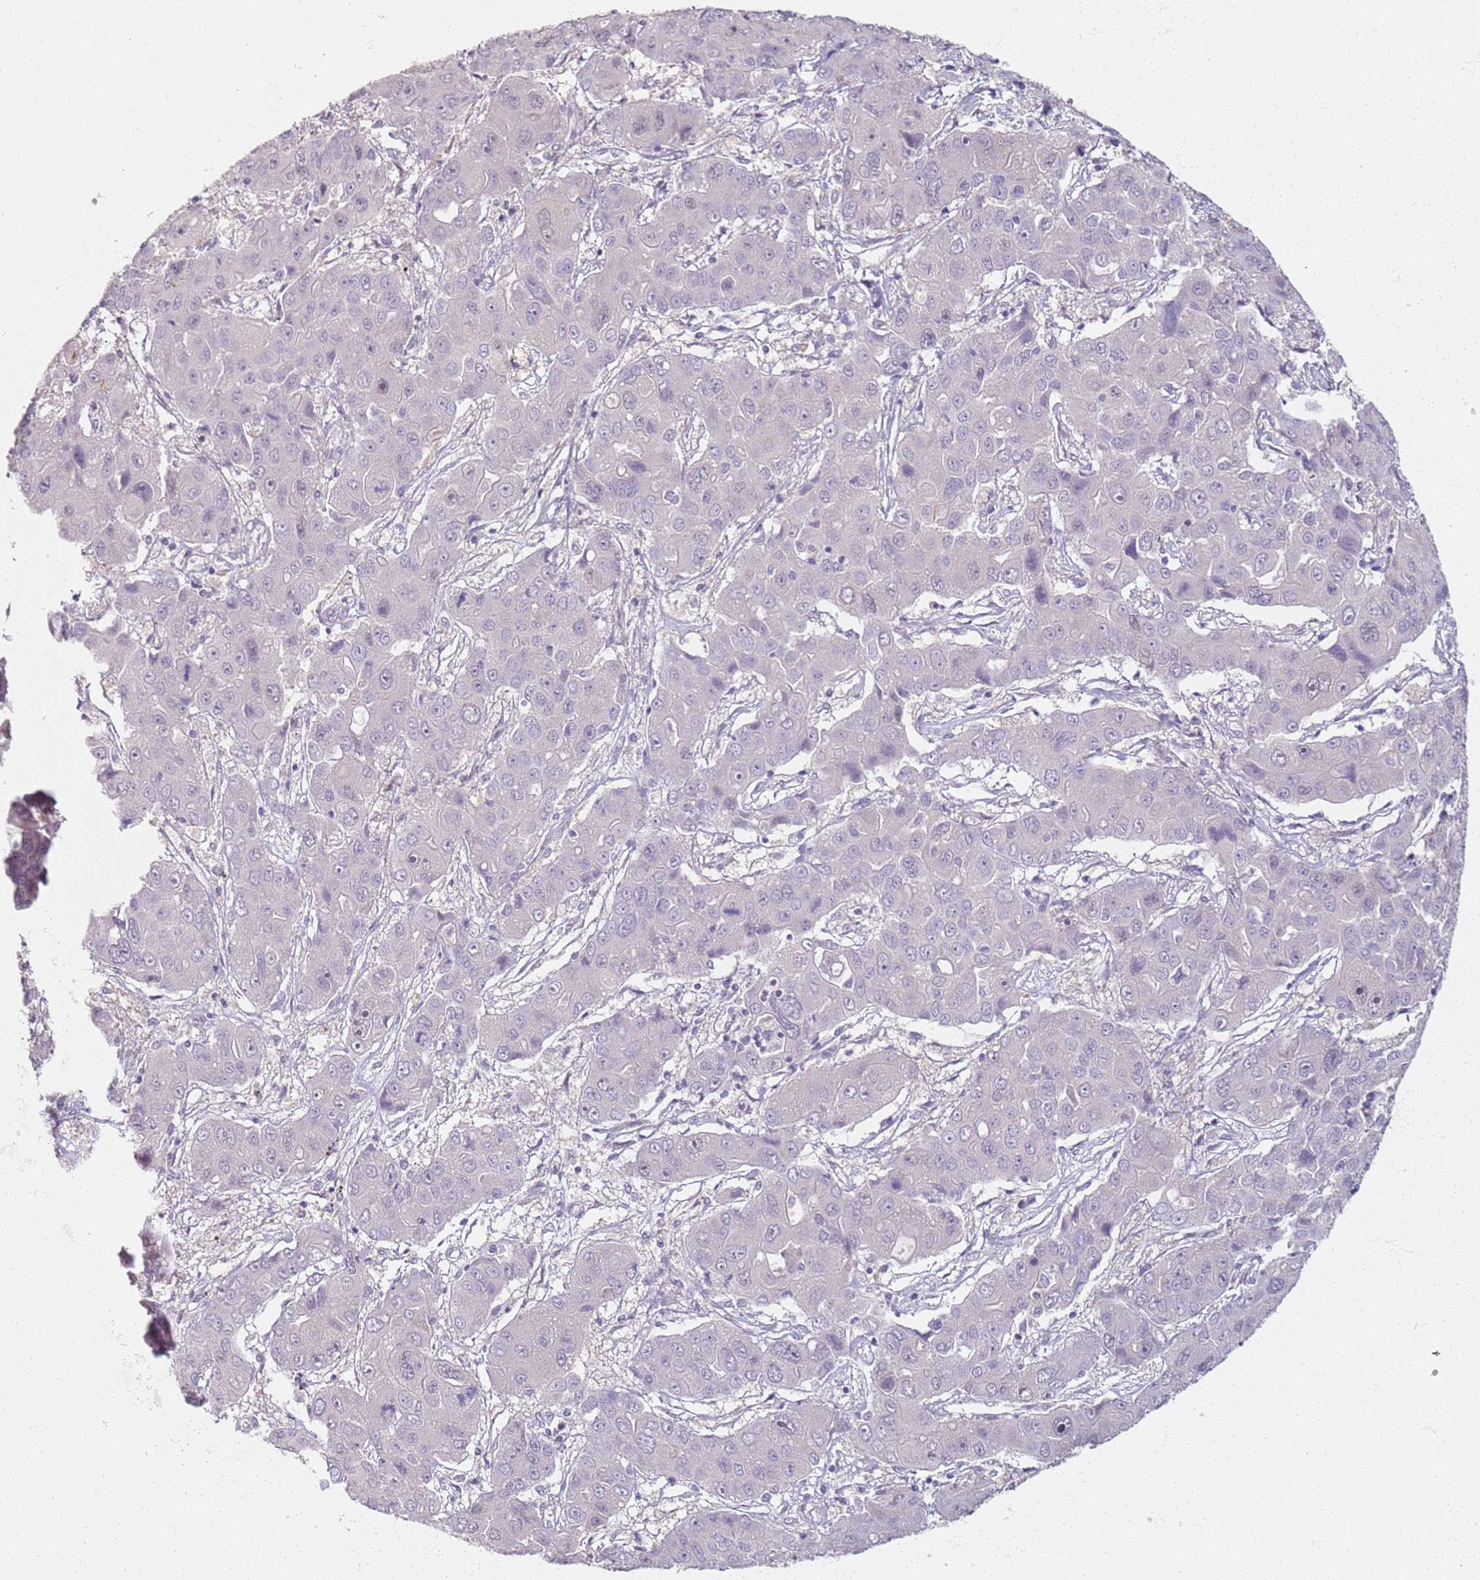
{"staining": {"intensity": "negative", "quantity": "none", "location": "none"}, "tissue": "liver cancer", "cell_type": "Tumor cells", "image_type": "cancer", "snomed": [{"axis": "morphology", "description": "Cholangiocarcinoma"}, {"axis": "topography", "description": "Liver"}], "caption": "Immunohistochemistry (IHC) photomicrograph of human cholangiocarcinoma (liver) stained for a protein (brown), which displays no expression in tumor cells.", "gene": "CD40LG", "patient": {"sex": "male", "age": 67}}